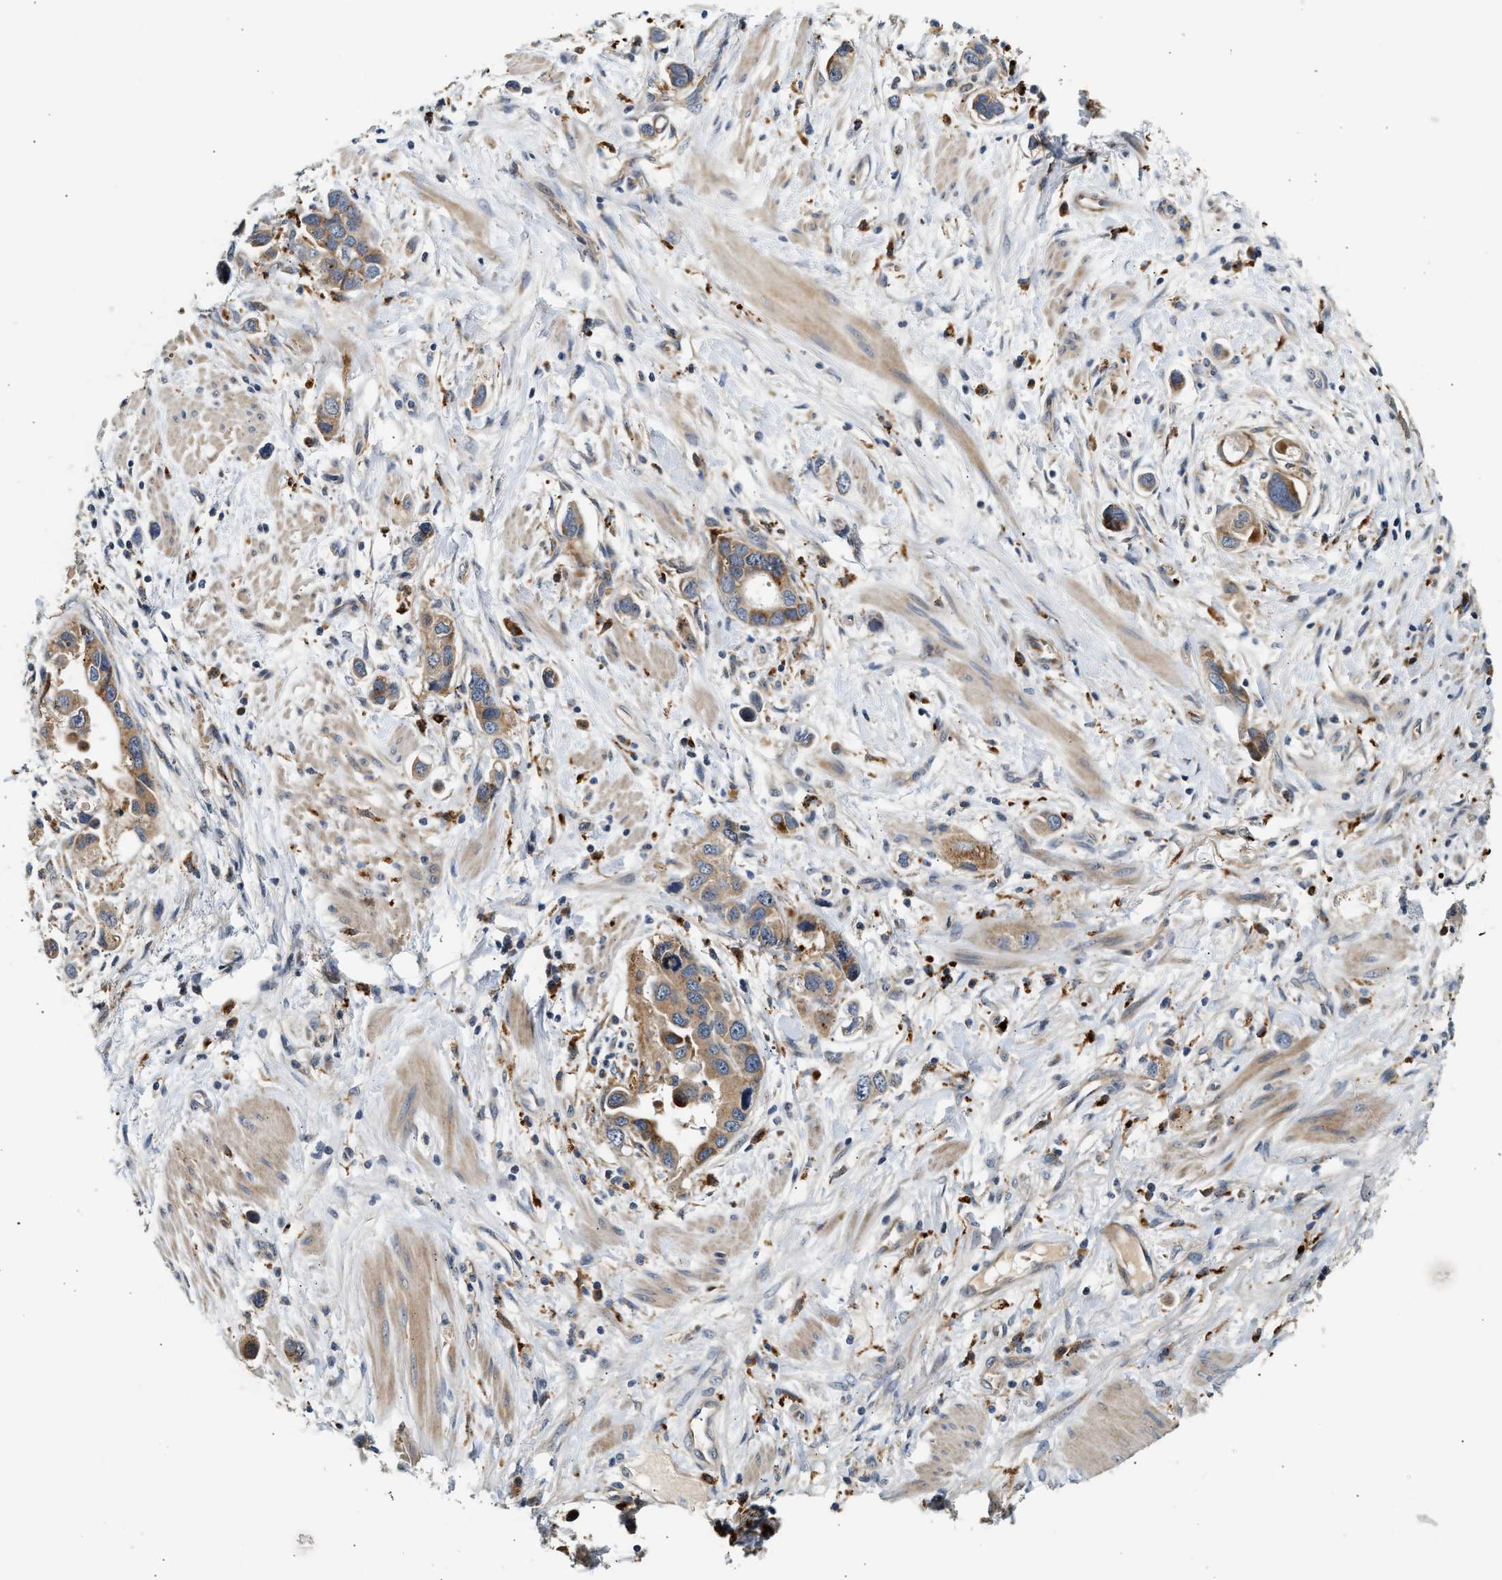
{"staining": {"intensity": "moderate", "quantity": ">75%", "location": "cytoplasmic/membranous"}, "tissue": "stomach cancer", "cell_type": "Tumor cells", "image_type": "cancer", "snomed": [{"axis": "morphology", "description": "Adenocarcinoma, NOS"}, {"axis": "topography", "description": "Stomach, lower"}], "caption": "The image displays staining of stomach adenocarcinoma, revealing moderate cytoplasmic/membranous protein positivity (brown color) within tumor cells.", "gene": "PLD3", "patient": {"sex": "female", "age": 93}}